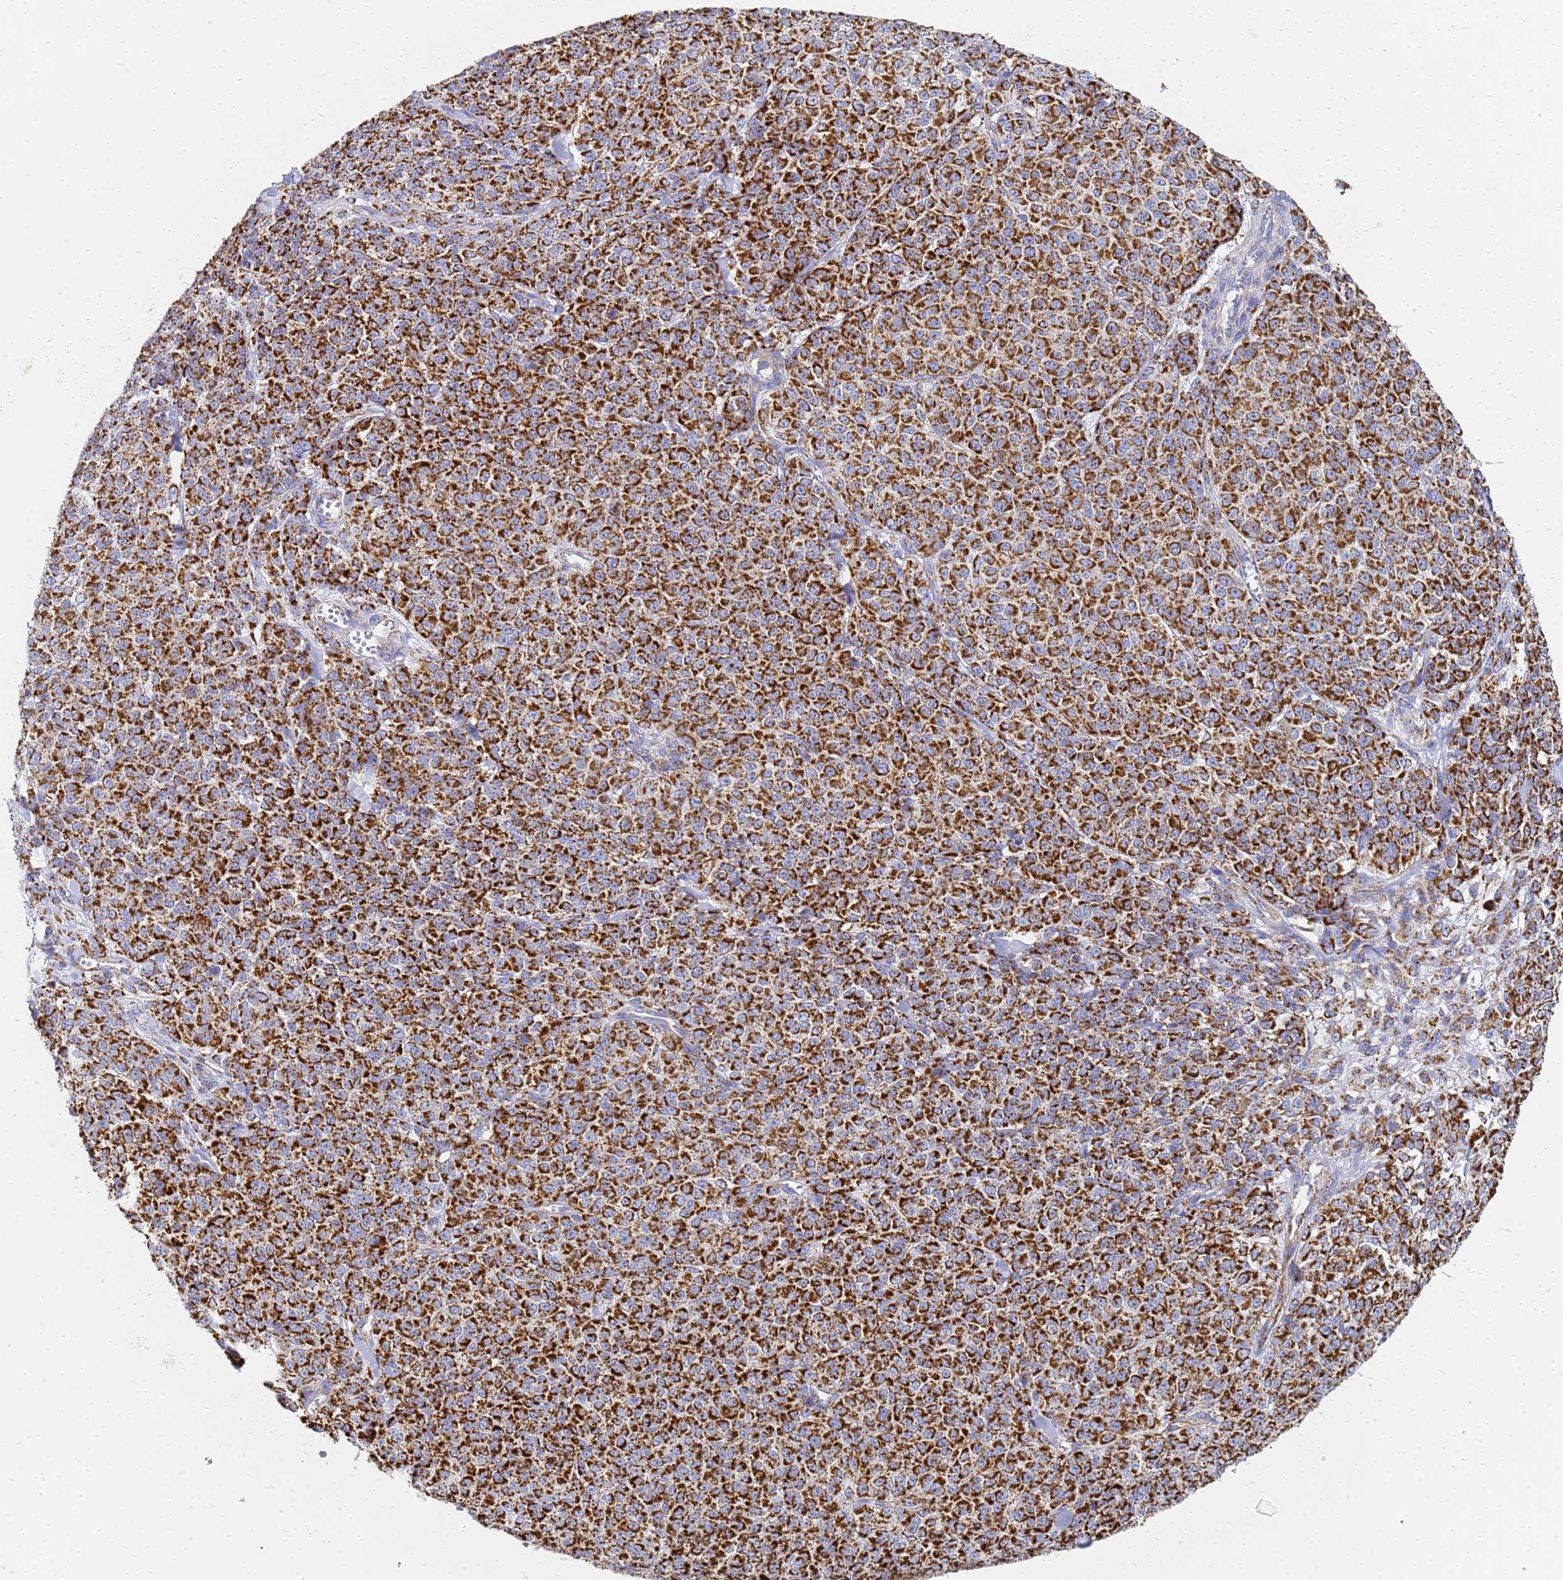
{"staining": {"intensity": "strong", "quantity": ">75%", "location": "cytoplasmic/membranous"}, "tissue": "melanoma", "cell_type": "Tumor cells", "image_type": "cancer", "snomed": [{"axis": "morphology", "description": "Normal tissue, NOS"}, {"axis": "morphology", "description": "Malignant melanoma, NOS"}, {"axis": "topography", "description": "Skin"}], "caption": "Brown immunohistochemical staining in melanoma displays strong cytoplasmic/membranous expression in approximately >75% of tumor cells. (brown staining indicates protein expression, while blue staining denotes nuclei).", "gene": "CNIH4", "patient": {"sex": "female", "age": 34}}